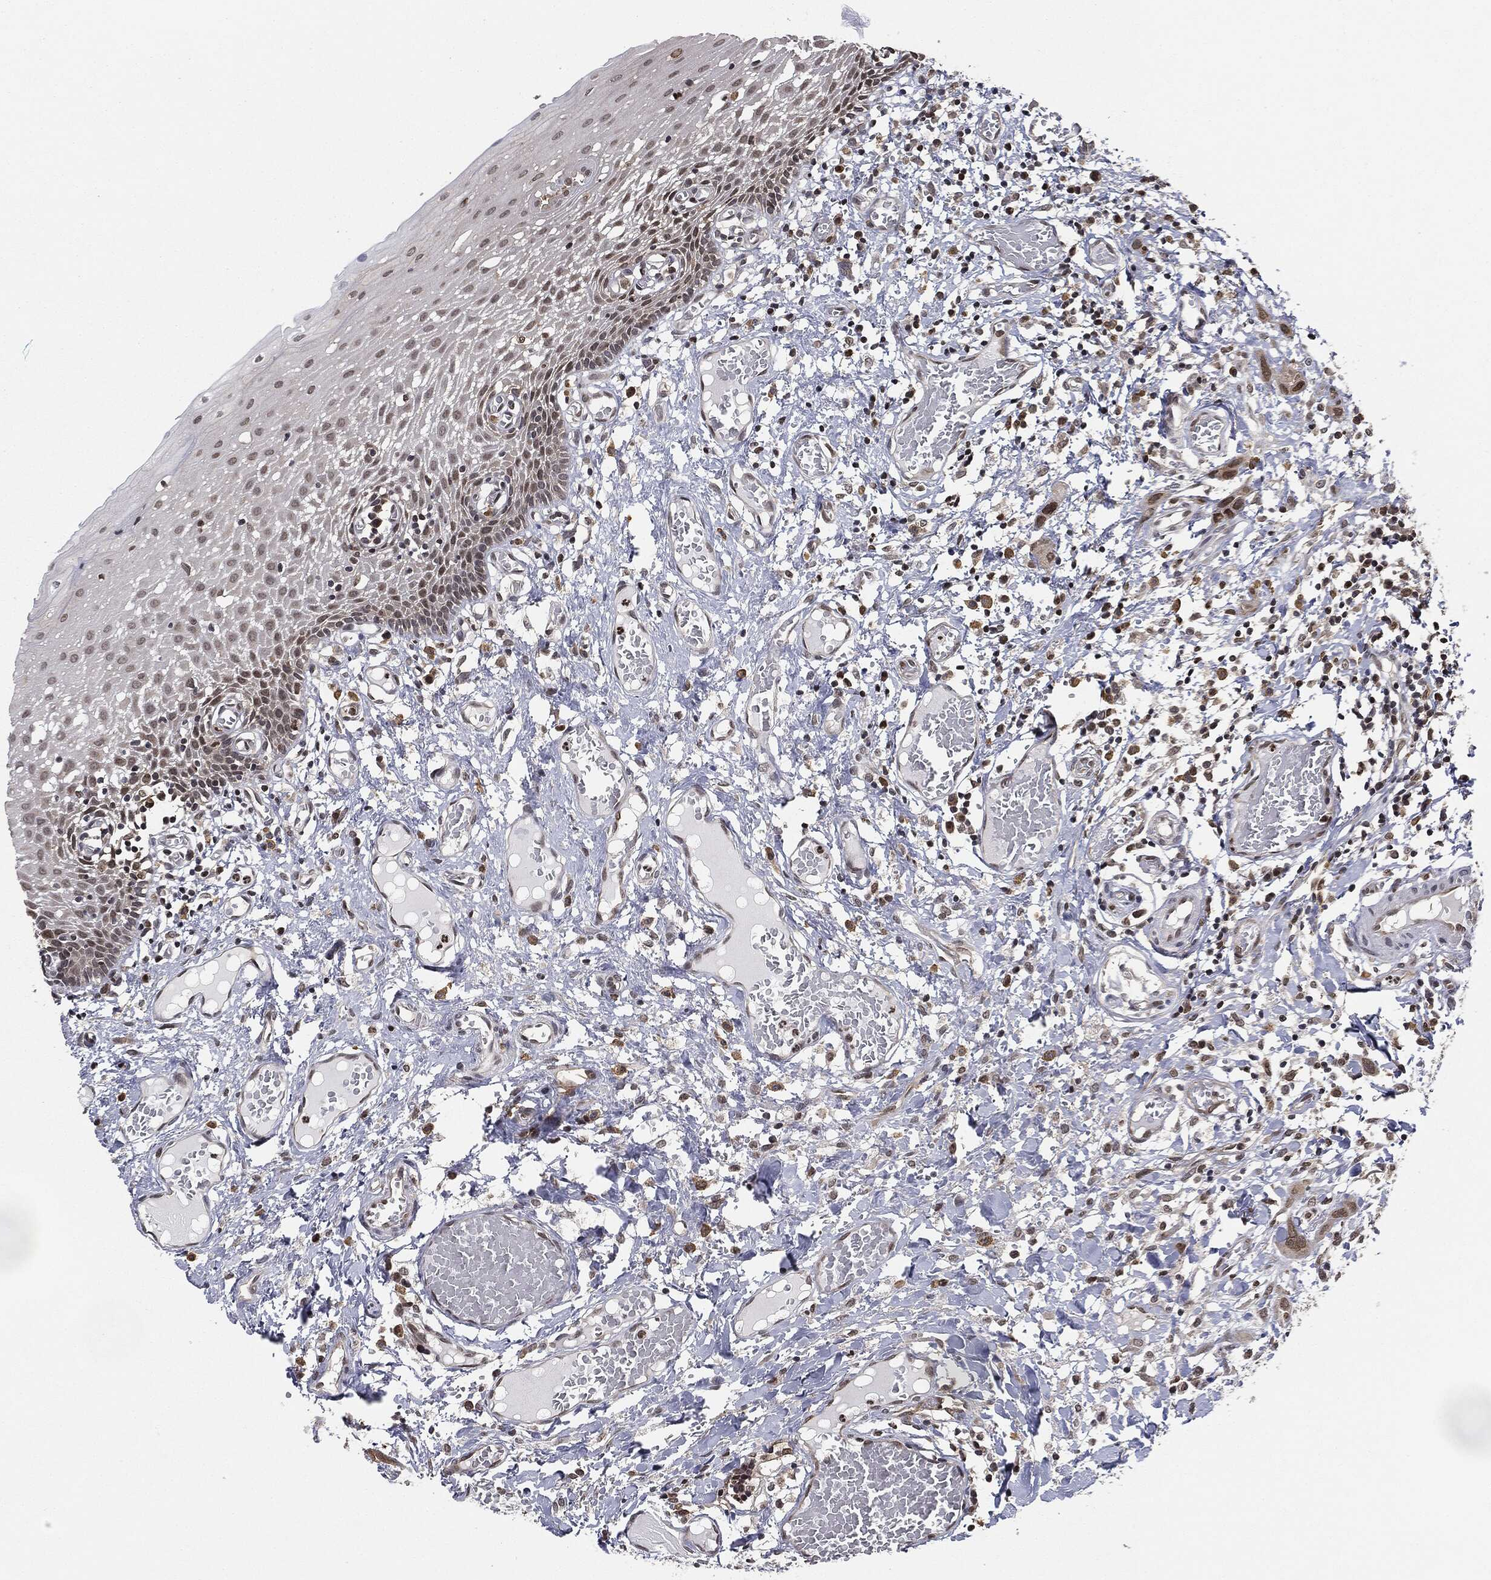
{"staining": {"intensity": "weak", "quantity": "25%-75%", "location": "nuclear"}, "tissue": "oral mucosa", "cell_type": "Squamous epithelial cells", "image_type": "normal", "snomed": [{"axis": "morphology", "description": "Normal tissue, NOS"}, {"axis": "morphology", "description": "Squamous cell carcinoma, NOS"}, {"axis": "topography", "description": "Oral tissue"}, {"axis": "topography", "description": "Head-Neck"}], "caption": "Normal oral mucosa demonstrates weak nuclear expression in approximately 25%-75% of squamous epithelial cells.", "gene": "TBC1D22A", "patient": {"sex": "female", "age": 70}}